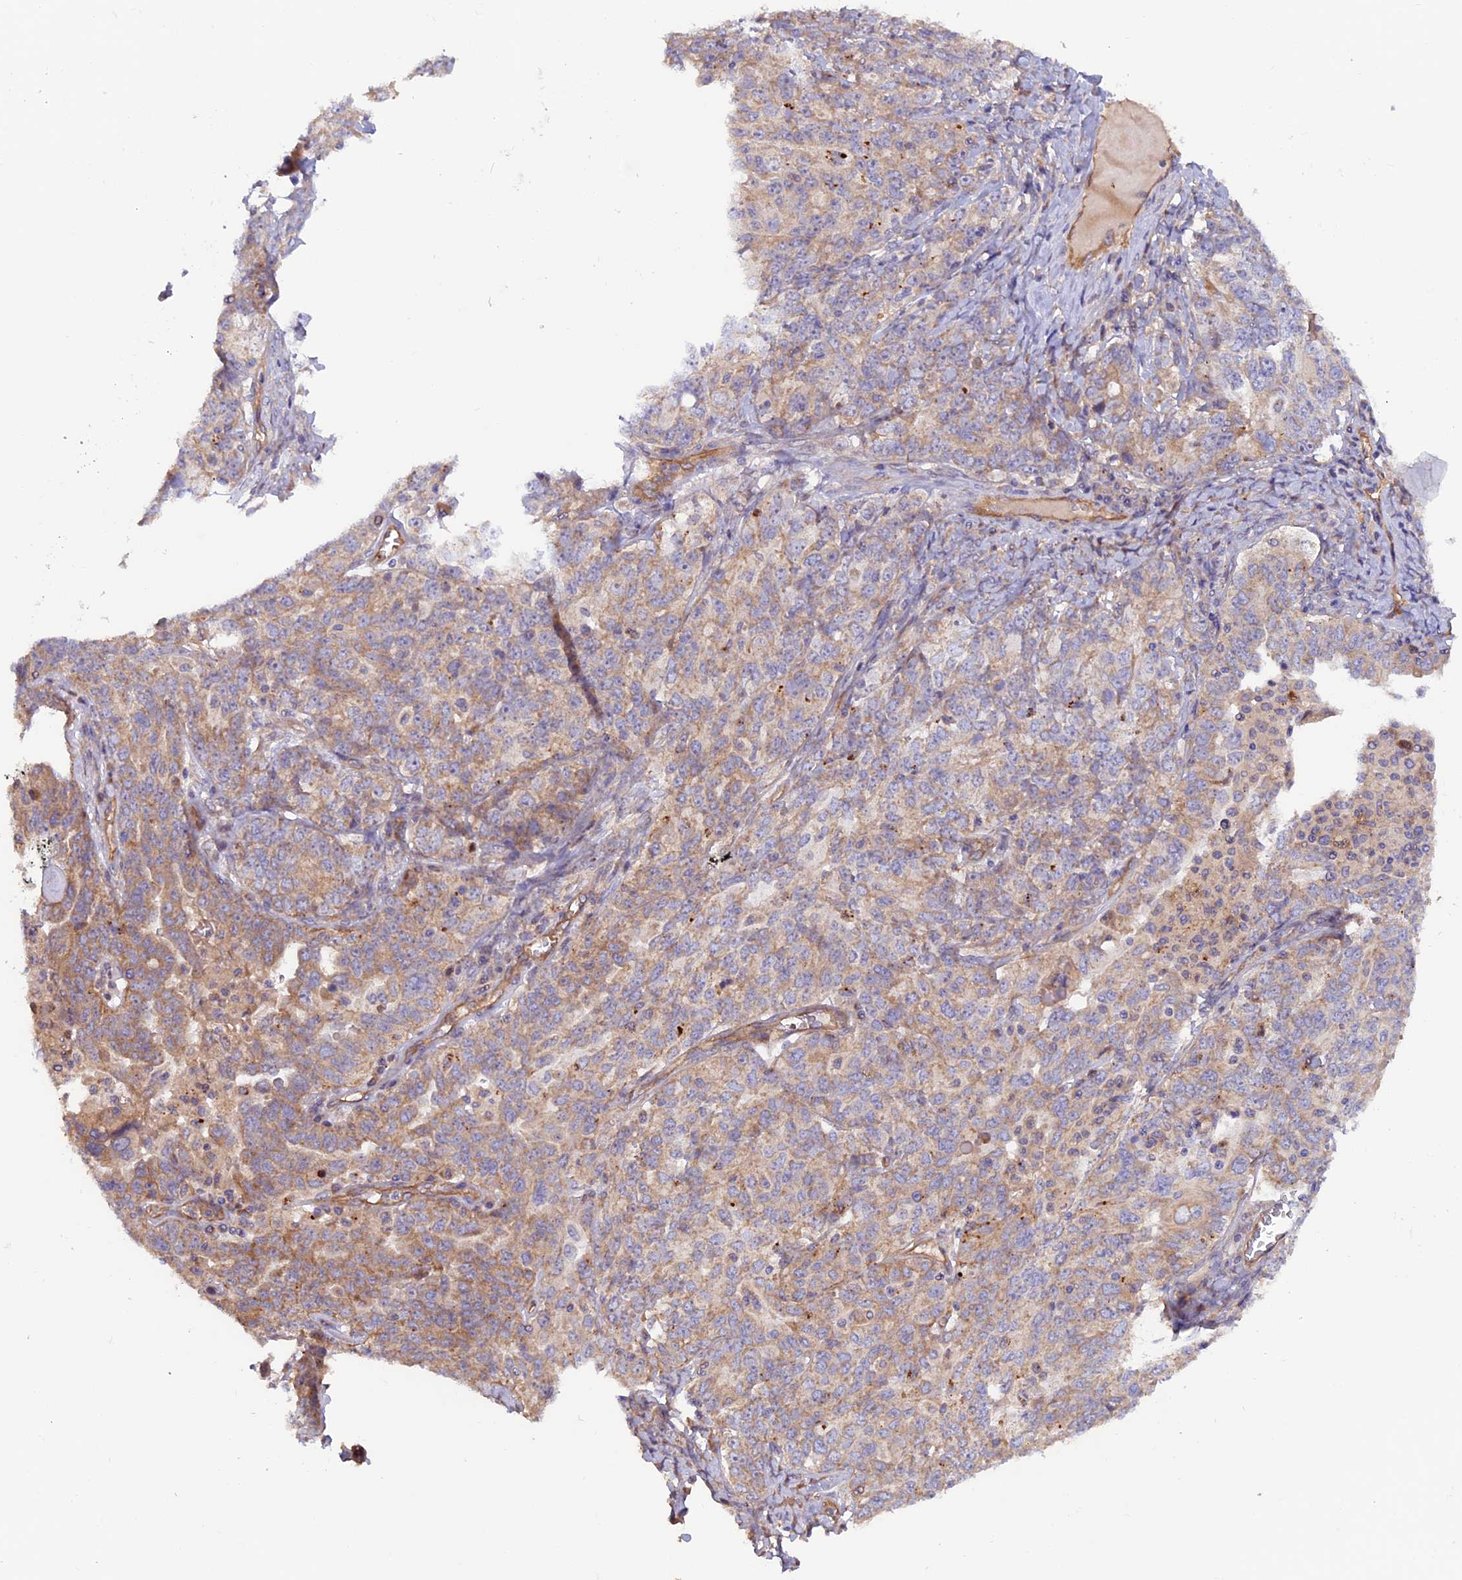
{"staining": {"intensity": "moderate", "quantity": ">75%", "location": "cytoplasmic/membranous"}, "tissue": "ovarian cancer", "cell_type": "Tumor cells", "image_type": "cancer", "snomed": [{"axis": "morphology", "description": "Carcinoma, endometroid"}, {"axis": "topography", "description": "Ovary"}], "caption": "Immunohistochemistry (IHC) micrograph of neoplastic tissue: human endometroid carcinoma (ovarian) stained using IHC displays medium levels of moderate protein expression localized specifically in the cytoplasmic/membranous of tumor cells, appearing as a cytoplasmic/membranous brown color.", "gene": "DUS3L", "patient": {"sex": "female", "age": 62}}